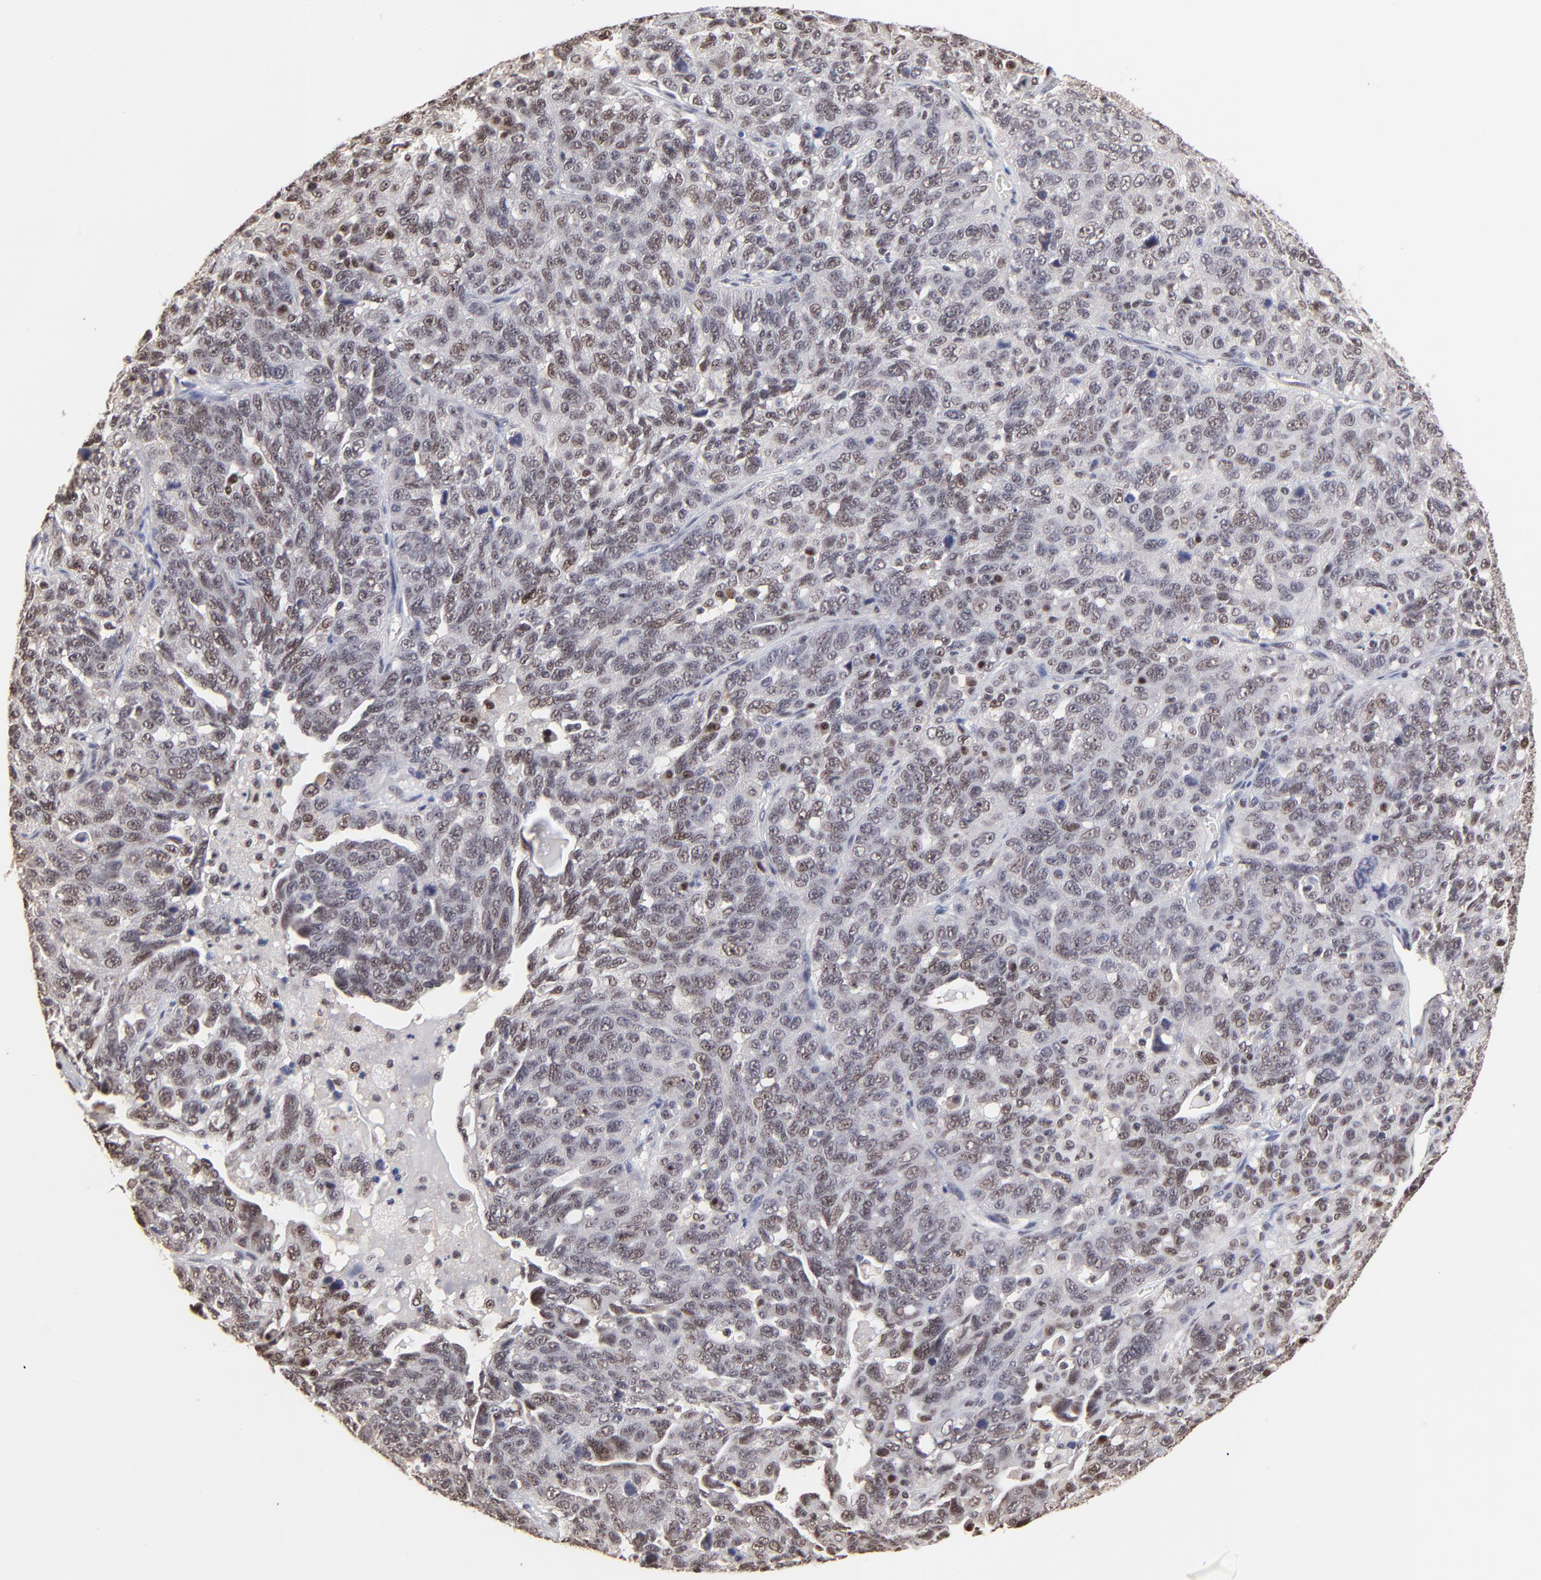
{"staining": {"intensity": "weak", "quantity": "25%-75%", "location": "nuclear"}, "tissue": "ovarian cancer", "cell_type": "Tumor cells", "image_type": "cancer", "snomed": [{"axis": "morphology", "description": "Cystadenocarcinoma, serous, NOS"}, {"axis": "topography", "description": "Ovary"}], "caption": "Brown immunohistochemical staining in ovarian serous cystadenocarcinoma shows weak nuclear expression in about 25%-75% of tumor cells.", "gene": "DSN1", "patient": {"sex": "female", "age": 71}}